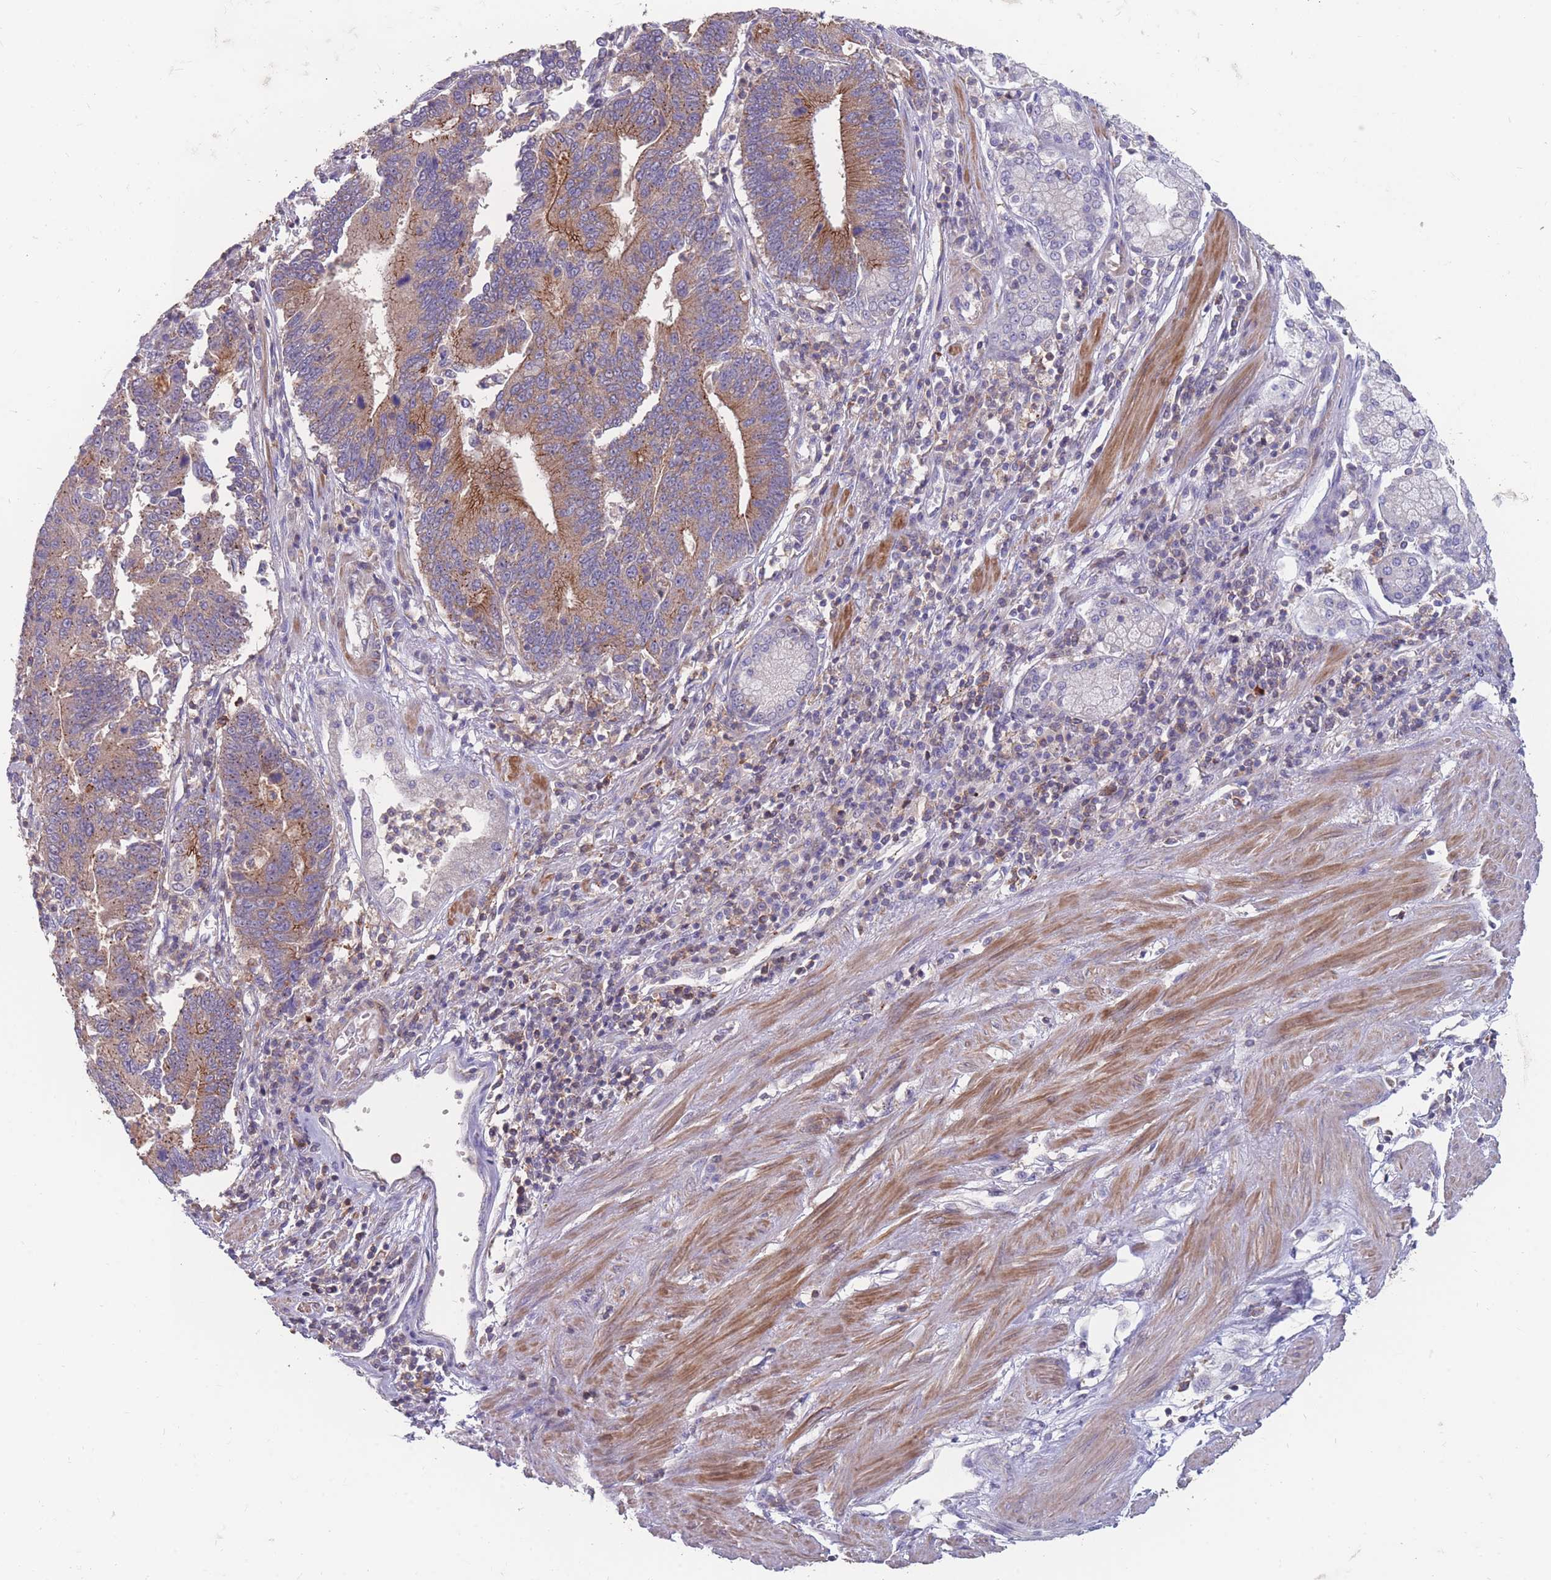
{"staining": {"intensity": "moderate", "quantity": ">75%", "location": "cytoplasmic/membranous"}, "tissue": "stomach cancer", "cell_type": "Tumor cells", "image_type": "cancer", "snomed": [{"axis": "morphology", "description": "Adenocarcinoma, NOS"}, {"axis": "topography", "description": "Stomach"}], "caption": "An immunohistochemistry histopathology image of tumor tissue is shown. Protein staining in brown shows moderate cytoplasmic/membranous positivity in stomach adenocarcinoma within tumor cells. Using DAB (3,3'-diaminobenzidine) (brown) and hematoxylin (blue) stains, captured at high magnification using brightfield microscopy.", "gene": "CD33", "patient": {"sex": "male", "age": 59}}